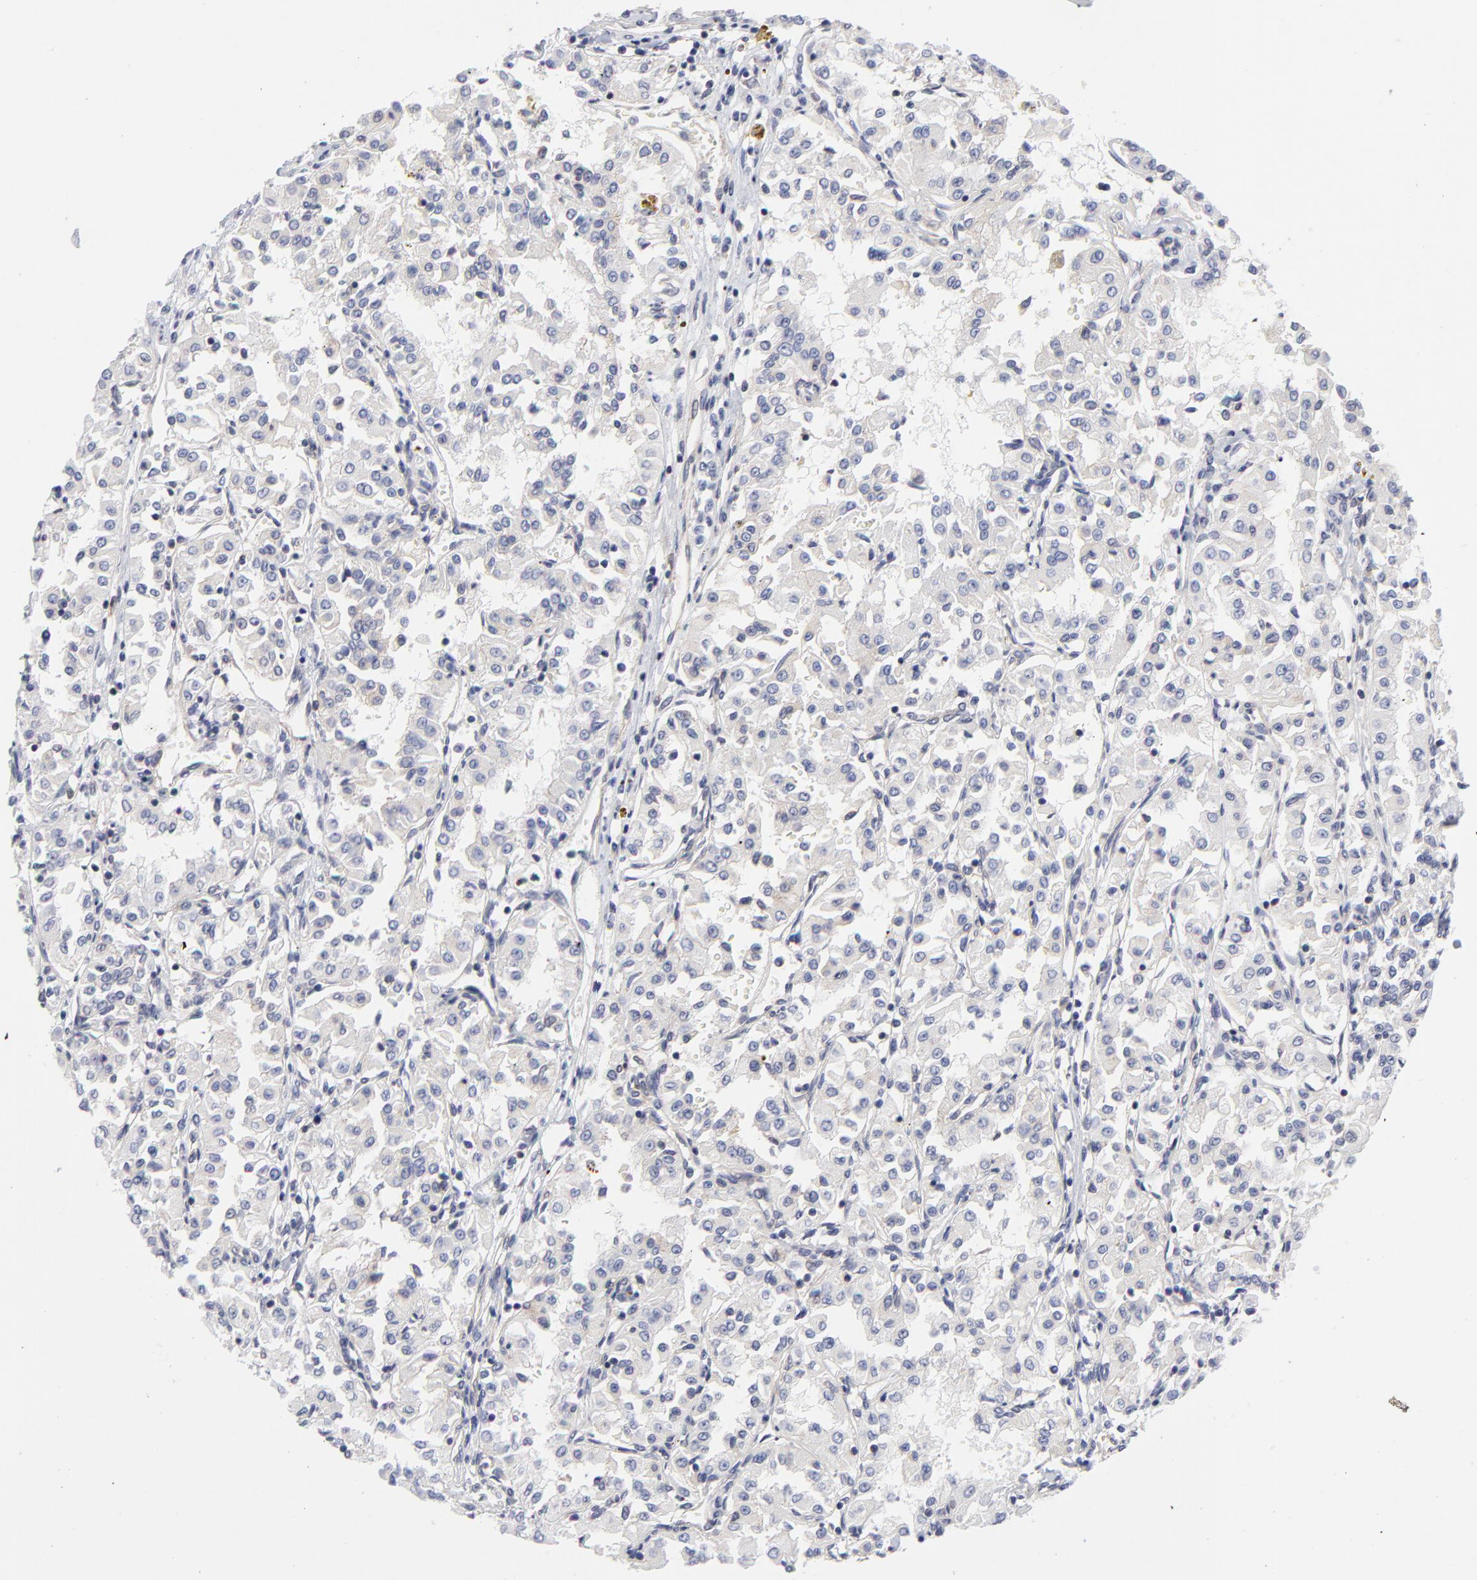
{"staining": {"intensity": "negative", "quantity": "none", "location": "none"}, "tissue": "renal cancer", "cell_type": "Tumor cells", "image_type": "cancer", "snomed": [{"axis": "morphology", "description": "Adenocarcinoma, NOS"}, {"axis": "topography", "description": "Kidney"}], "caption": "High magnification brightfield microscopy of renal adenocarcinoma stained with DAB (brown) and counterstained with hematoxylin (blue): tumor cells show no significant positivity.", "gene": "NFKBIA", "patient": {"sex": "male", "age": 78}}